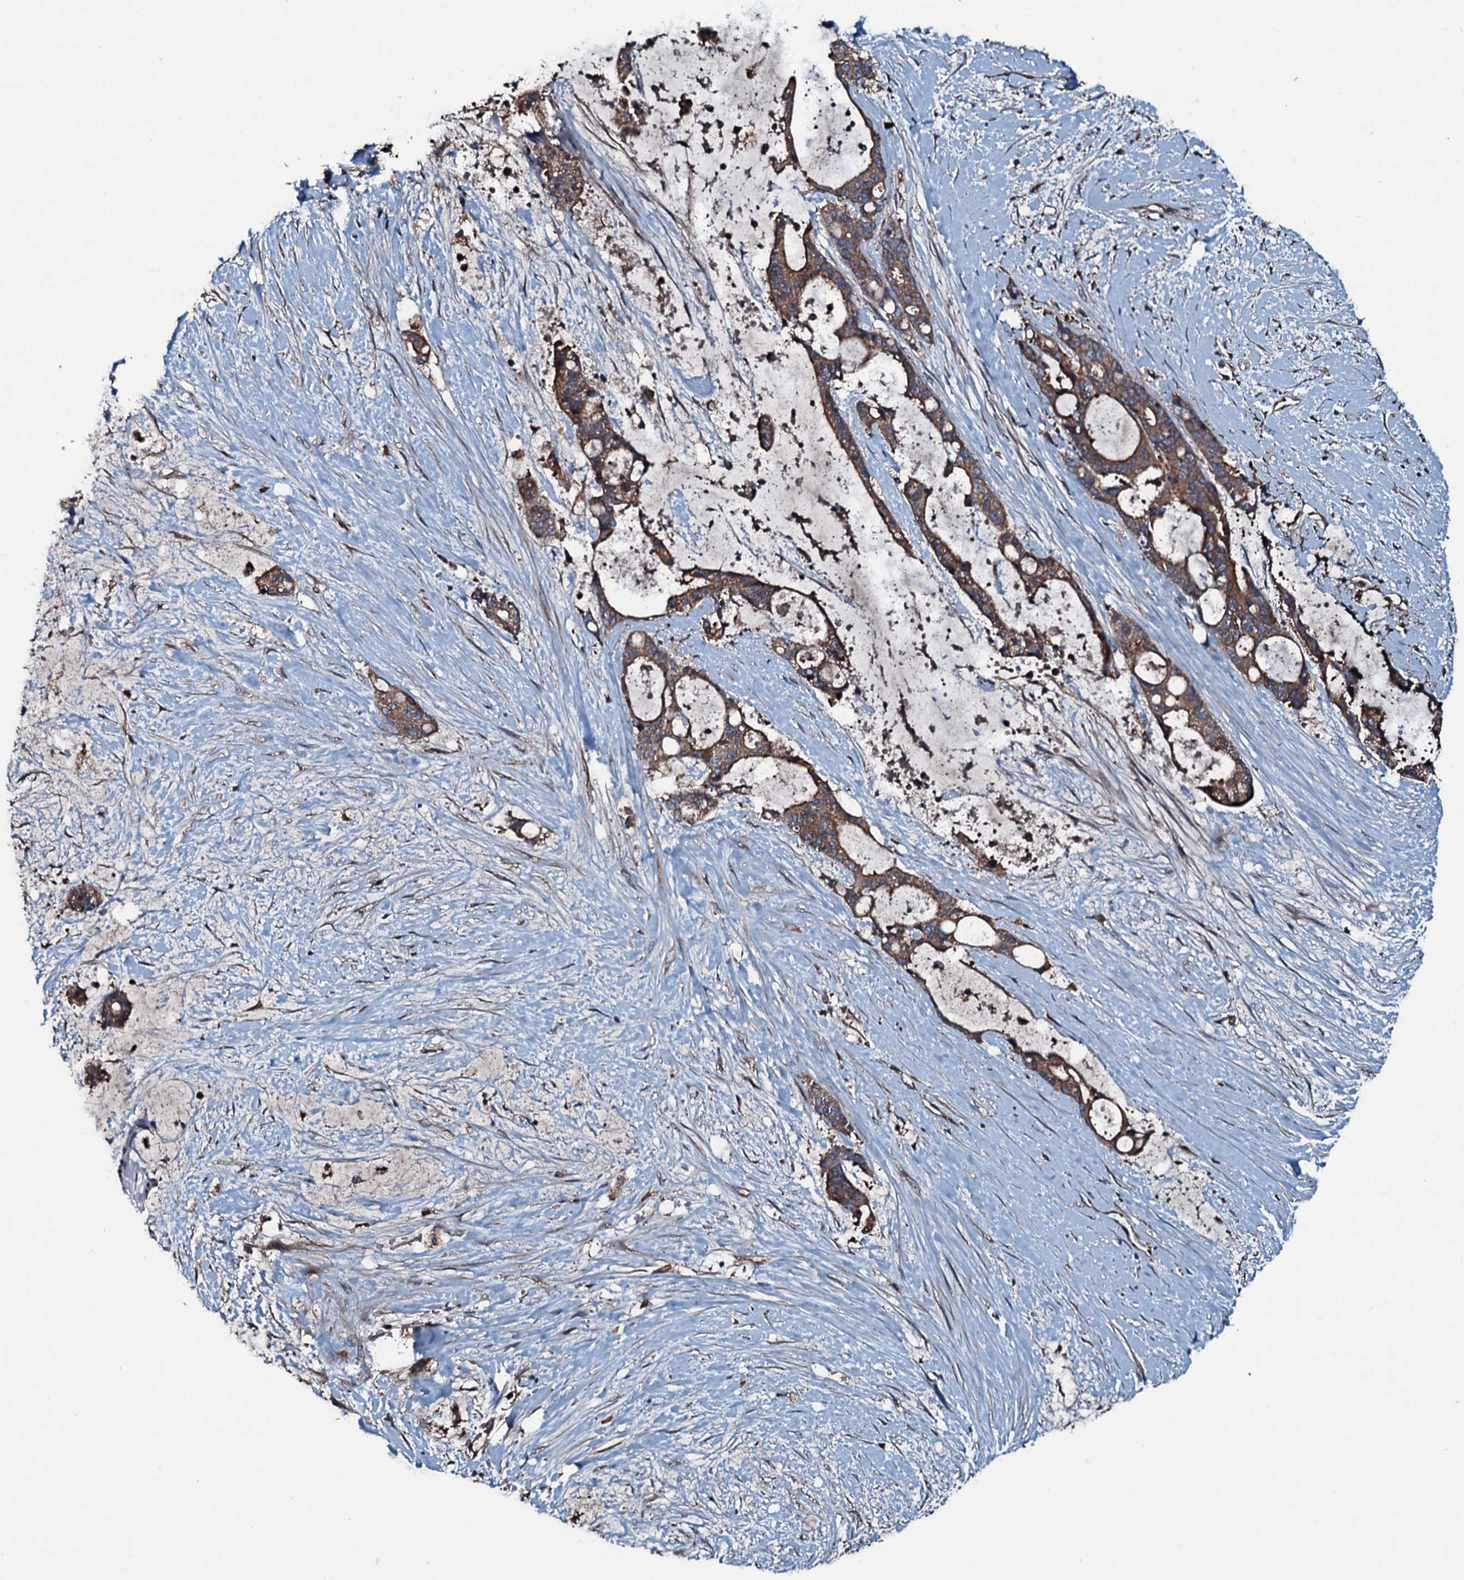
{"staining": {"intensity": "moderate", "quantity": ">75%", "location": "cytoplasmic/membranous"}, "tissue": "liver cancer", "cell_type": "Tumor cells", "image_type": "cancer", "snomed": [{"axis": "morphology", "description": "Normal tissue, NOS"}, {"axis": "morphology", "description": "Cholangiocarcinoma"}, {"axis": "topography", "description": "Liver"}, {"axis": "topography", "description": "Peripheral nerve tissue"}], "caption": "Immunohistochemical staining of human liver cancer (cholangiocarcinoma) displays moderate cytoplasmic/membranous protein positivity in approximately >75% of tumor cells.", "gene": "AARS1", "patient": {"sex": "female", "age": 73}}